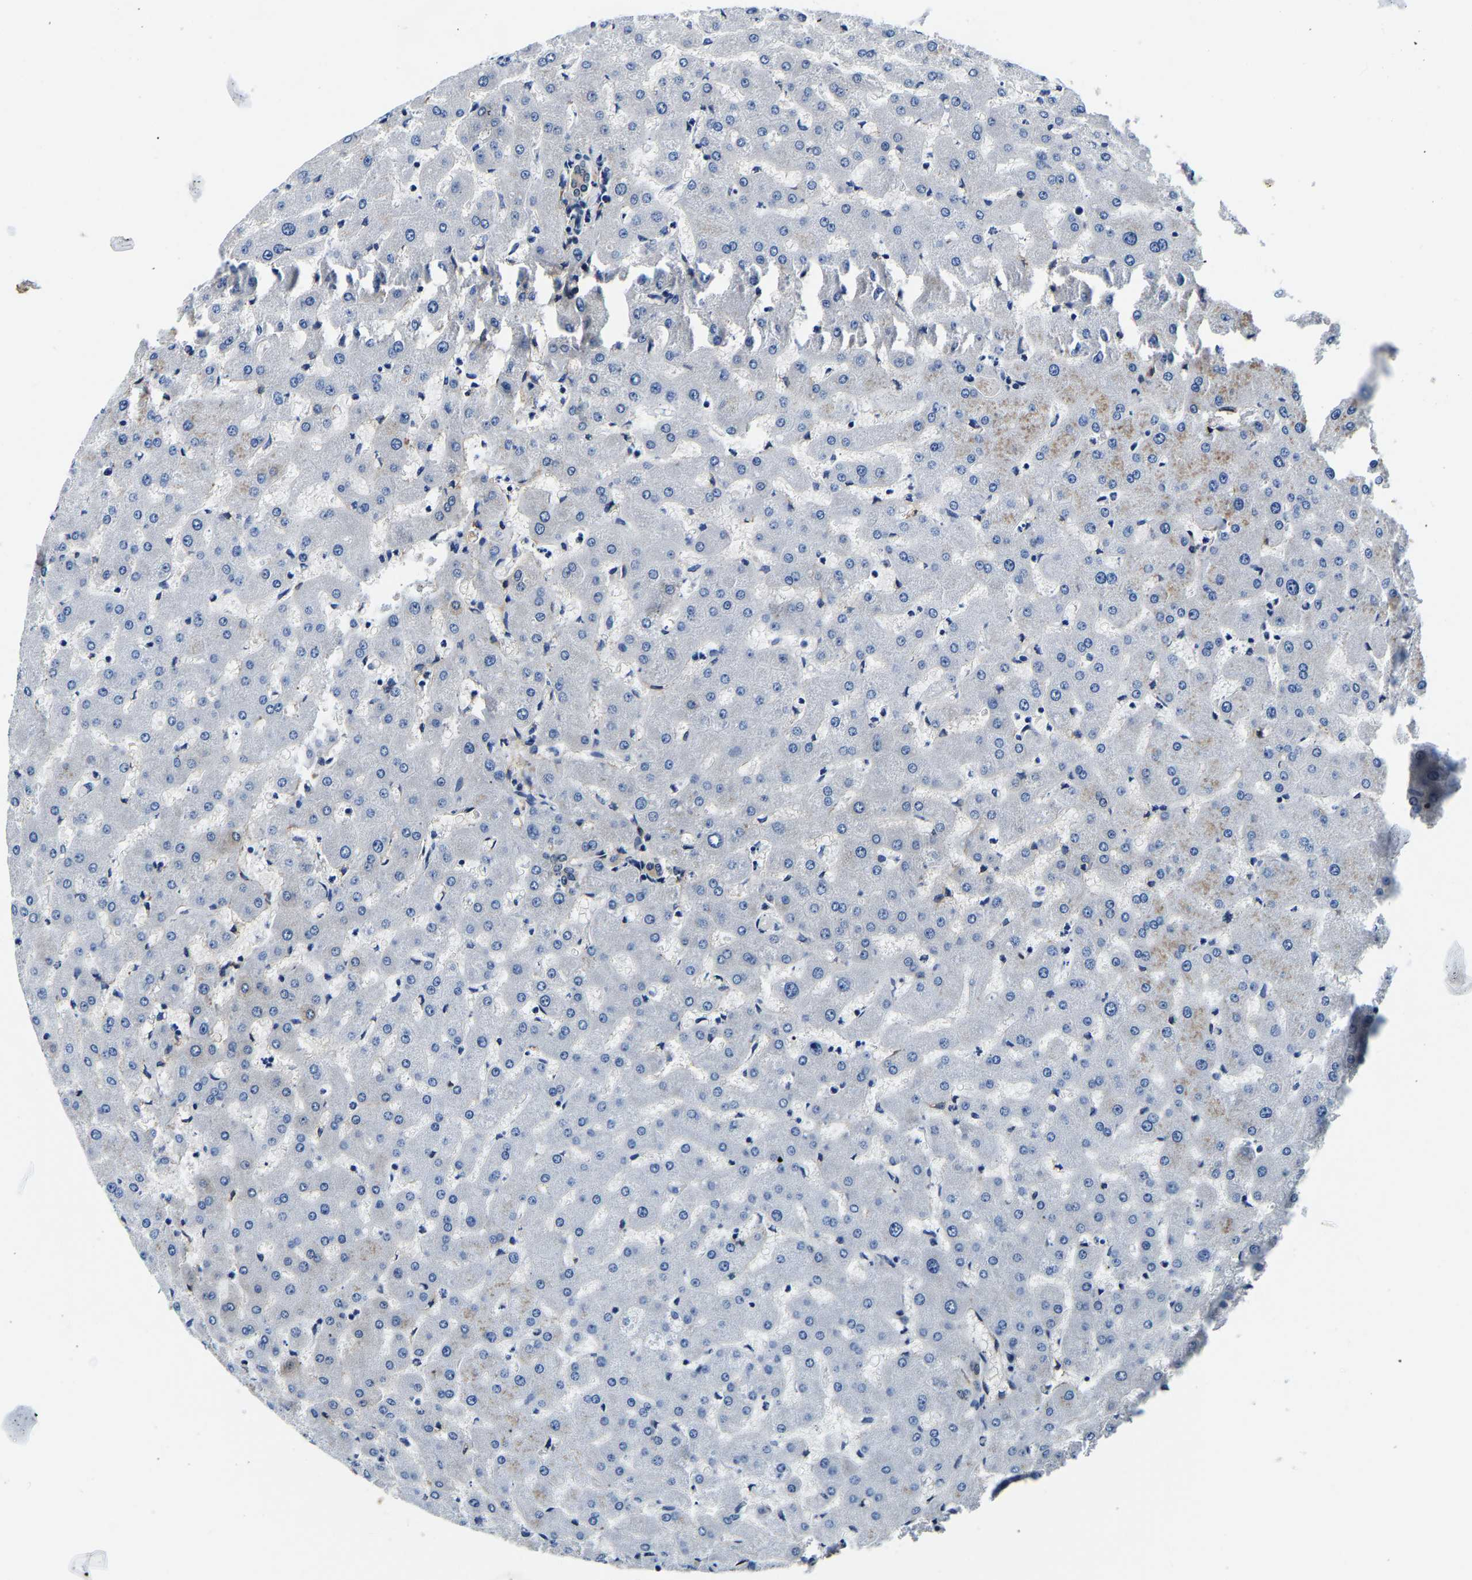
{"staining": {"intensity": "negative", "quantity": "none", "location": "none"}, "tissue": "liver", "cell_type": "Cholangiocytes", "image_type": "normal", "snomed": [{"axis": "morphology", "description": "Normal tissue, NOS"}, {"axis": "topography", "description": "Liver"}], "caption": "An immunohistochemistry image of benign liver is shown. There is no staining in cholangiocytes of liver. Brightfield microscopy of immunohistochemistry (IHC) stained with DAB (3,3'-diaminobenzidine) (brown) and hematoxylin (blue), captured at high magnification.", "gene": "S100A13", "patient": {"sex": "female", "age": 63}}